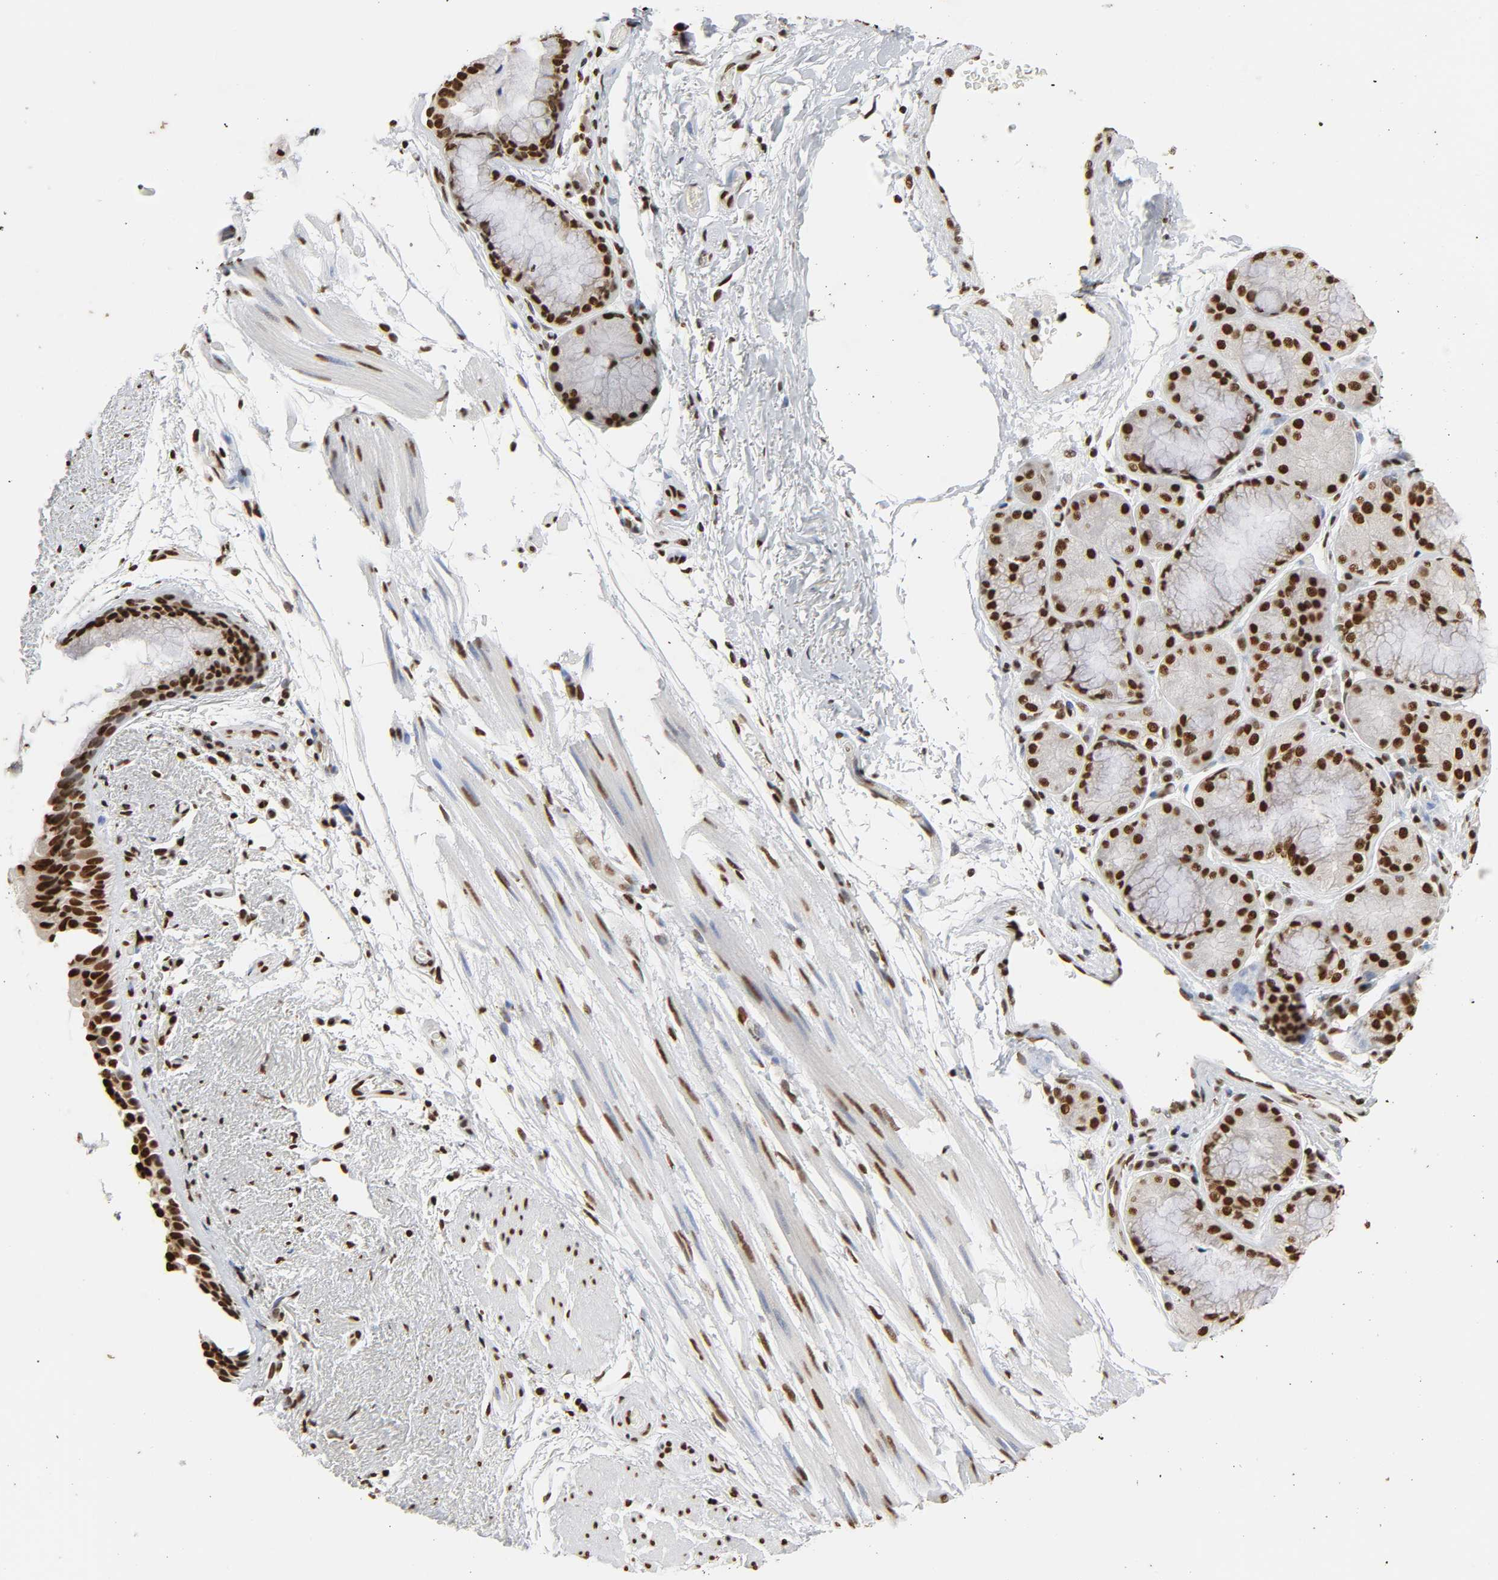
{"staining": {"intensity": "strong", "quantity": ">75%", "location": "nuclear"}, "tissue": "bronchus", "cell_type": "Respiratory epithelial cells", "image_type": "normal", "snomed": [{"axis": "morphology", "description": "Normal tissue, NOS"}, {"axis": "topography", "description": "Bronchus"}], "caption": "Immunohistochemical staining of benign bronchus exhibits strong nuclear protein expression in about >75% of respiratory epithelial cells. Using DAB (3,3'-diaminobenzidine) (brown) and hematoxylin (blue) stains, captured at high magnification using brightfield microscopy.", "gene": "HNRNPC", "patient": {"sex": "female", "age": 54}}